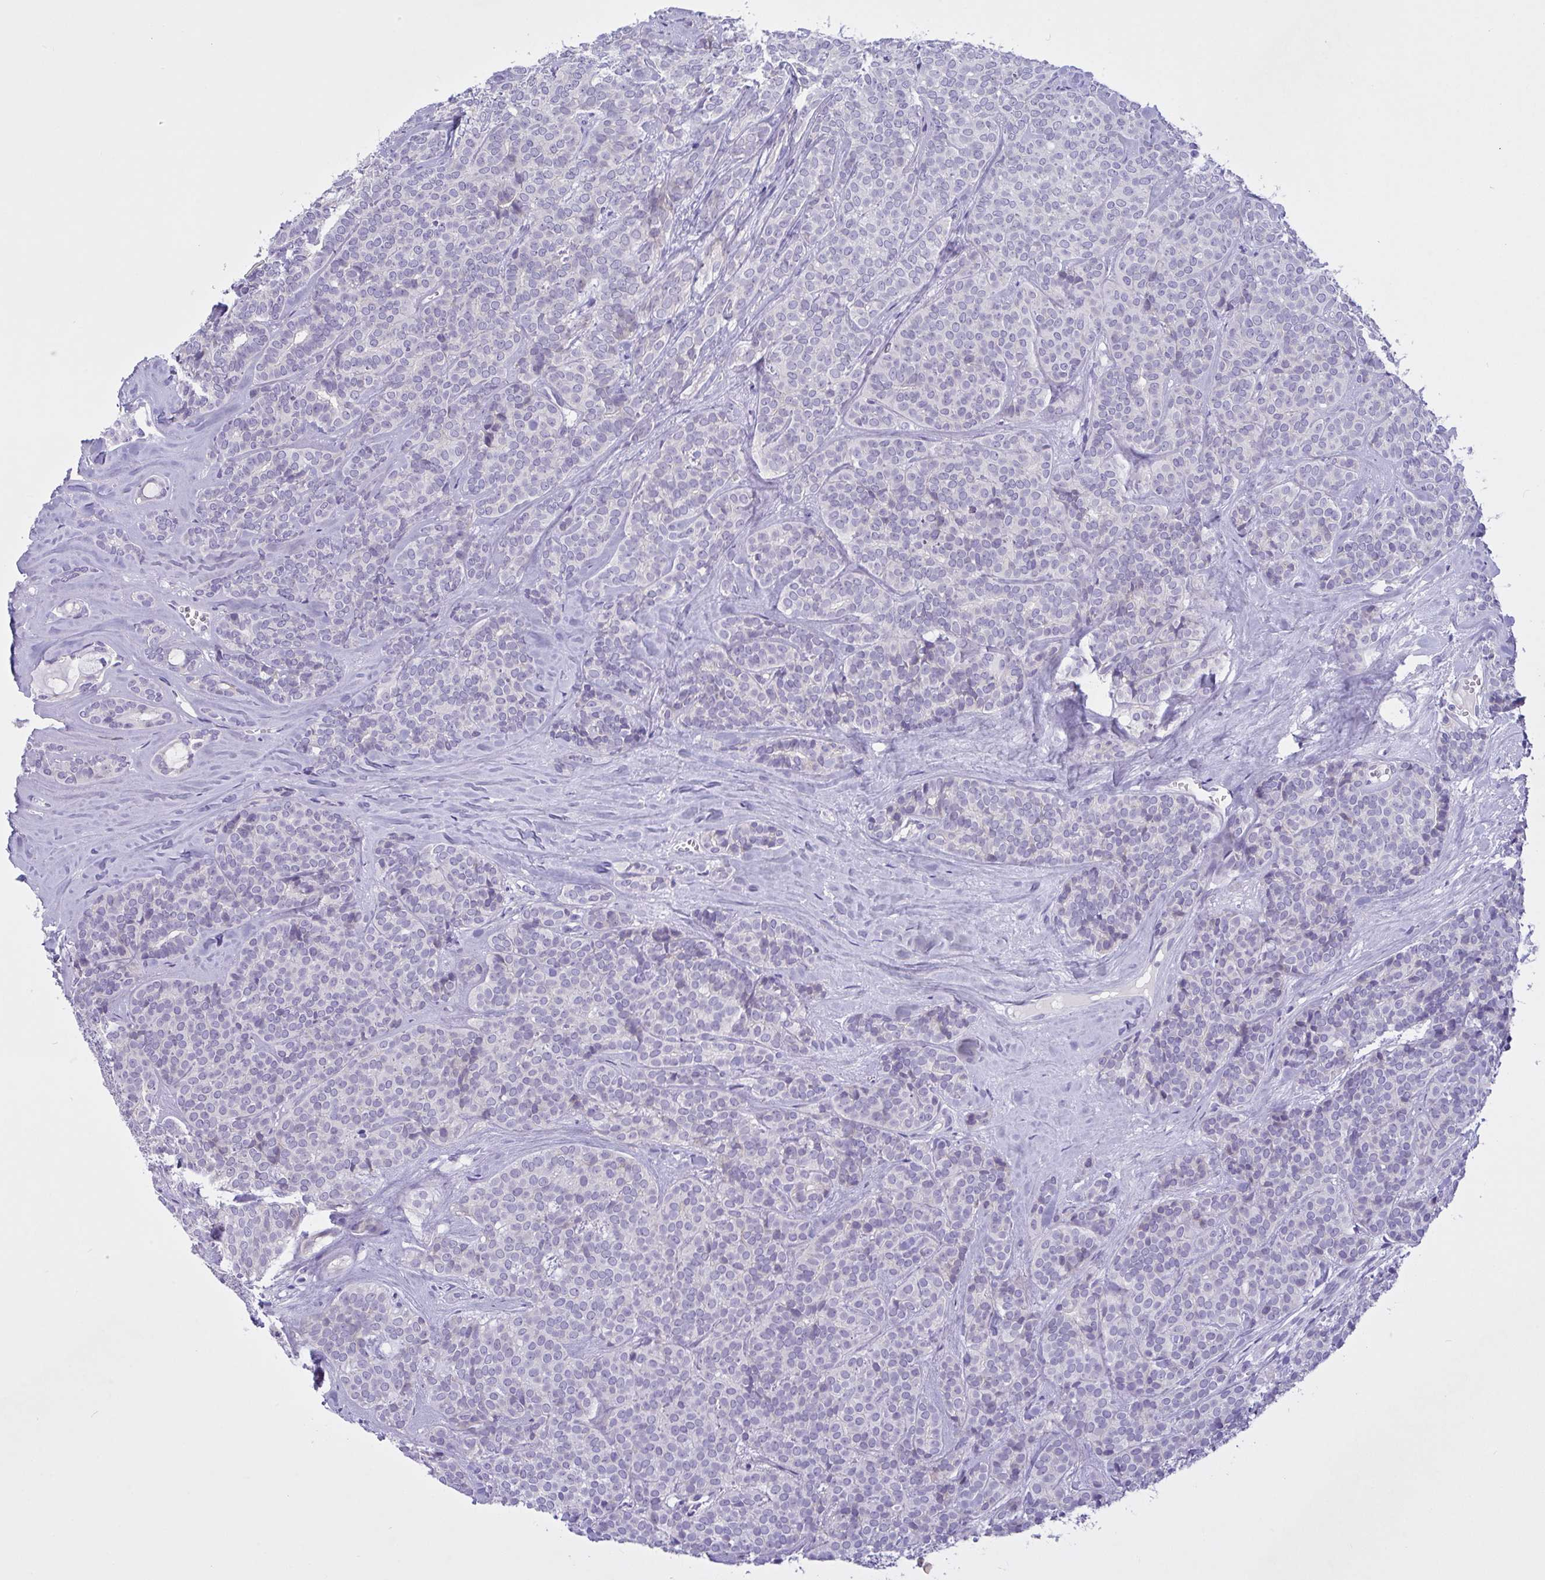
{"staining": {"intensity": "negative", "quantity": "none", "location": "none"}, "tissue": "head and neck cancer", "cell_type": "Tumor cells", "image_type": "cancer", "snomed": [{"axis": "morphology", "description": "Normal tissue, NOS"}, {"axis": "morphology", "description": "Adenocarcinoma, NOS"}, {"axis": "topography", "description": "Oral tissue"}, {"axis": "topography", "description": "Head-Neck"}], "caption": "Immunohistochemistry (IHC) of human head and neck cancer reveals no expression in tumor cells.", "gene": "FAM86B1", "patient": {"sex": "female", "age": 57}}